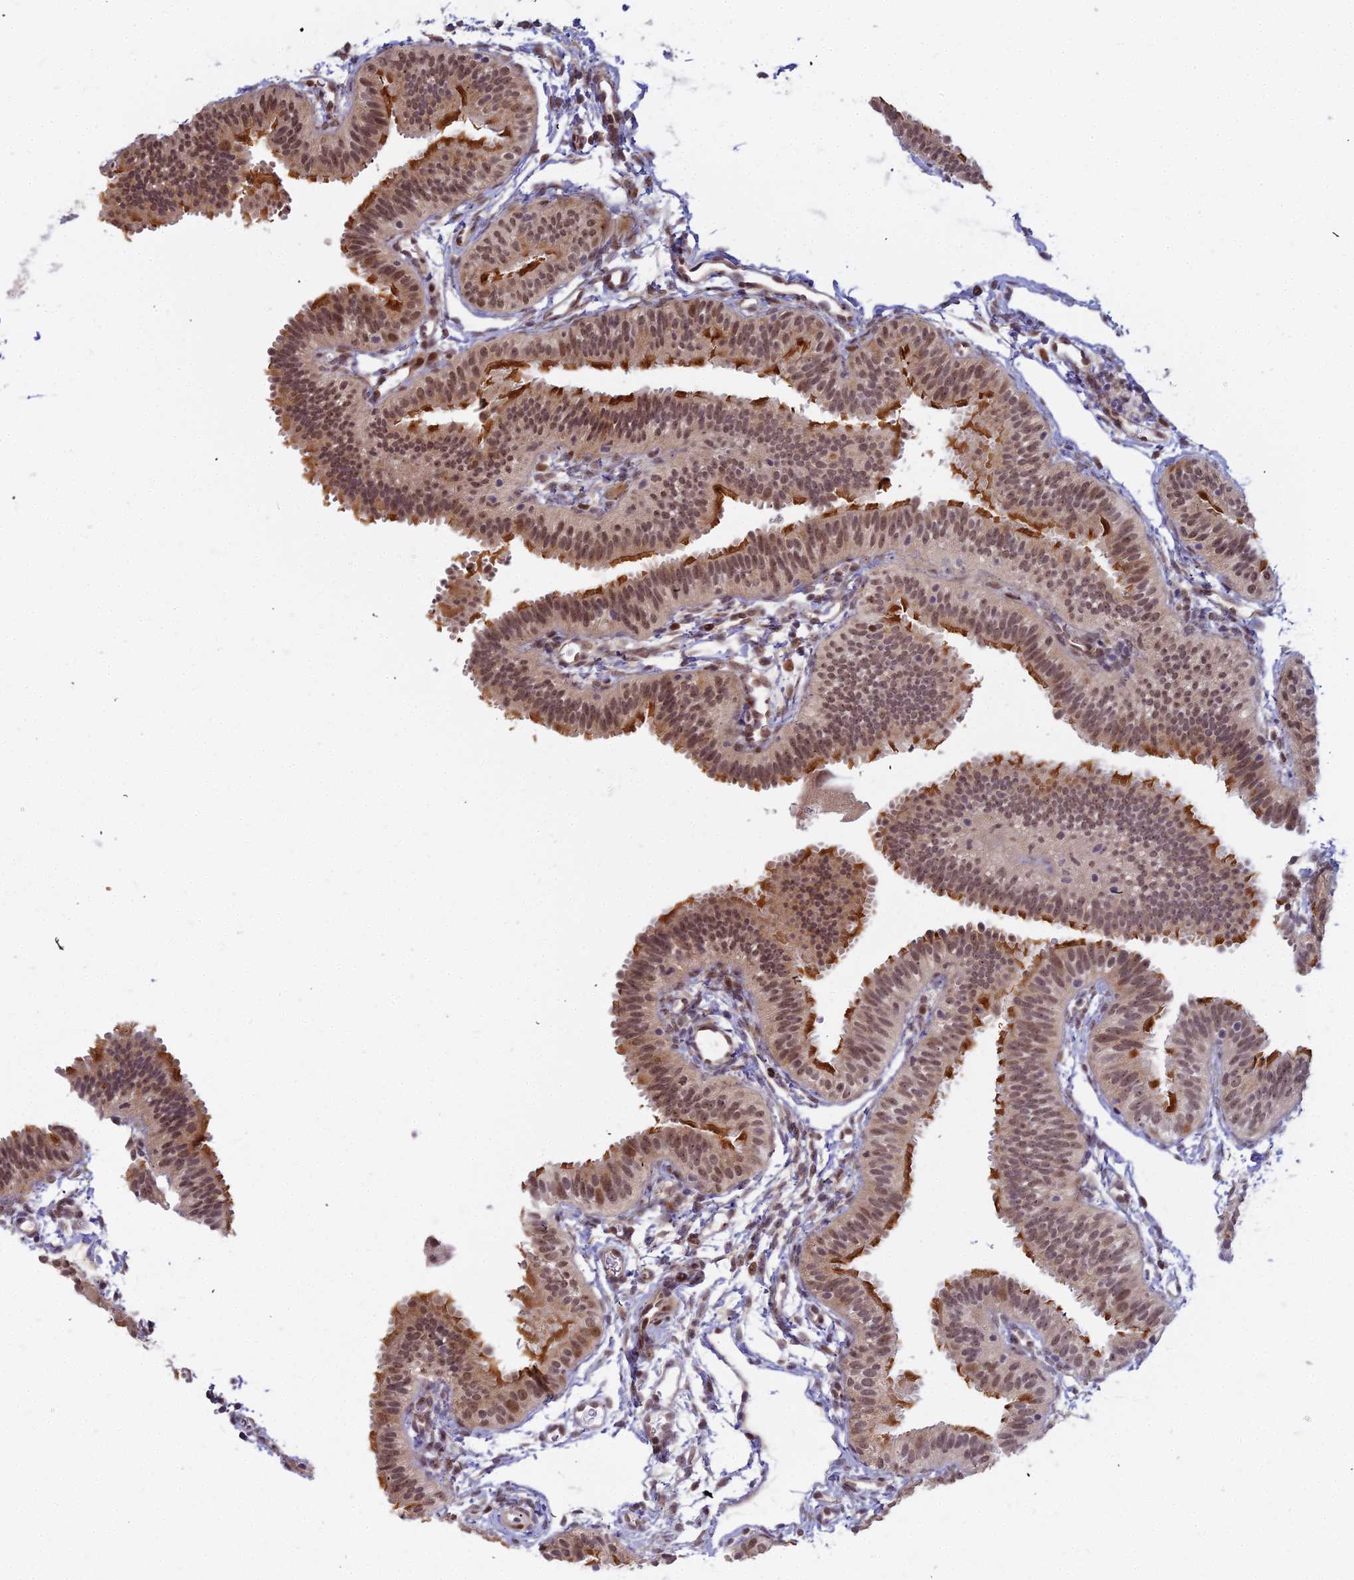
{"staining": {"intensity": "moderate", "quantity": ">75%", "location": "cytoplasmic/membranous,nuclear"}, "tissue": "fallopian tube", "cell_type": "Glandular cells", "image_type": "normal", "snomed": [{"axis": "morphology", "description": "Normal tissue, NOS"}, {"axis": "topography", "description": "Fallopian tube"}], "caption": "Immunohistochemical staining of benign human fallopian tube exhibits medium levels of moderate cytoplasmic/membranous,nuclear staining in about >75% of glandular cells. (IHC, brightfield microscopy, high magnification).", "gene": "ABCA2", "patient": {"sex": "female", "age": 35}}